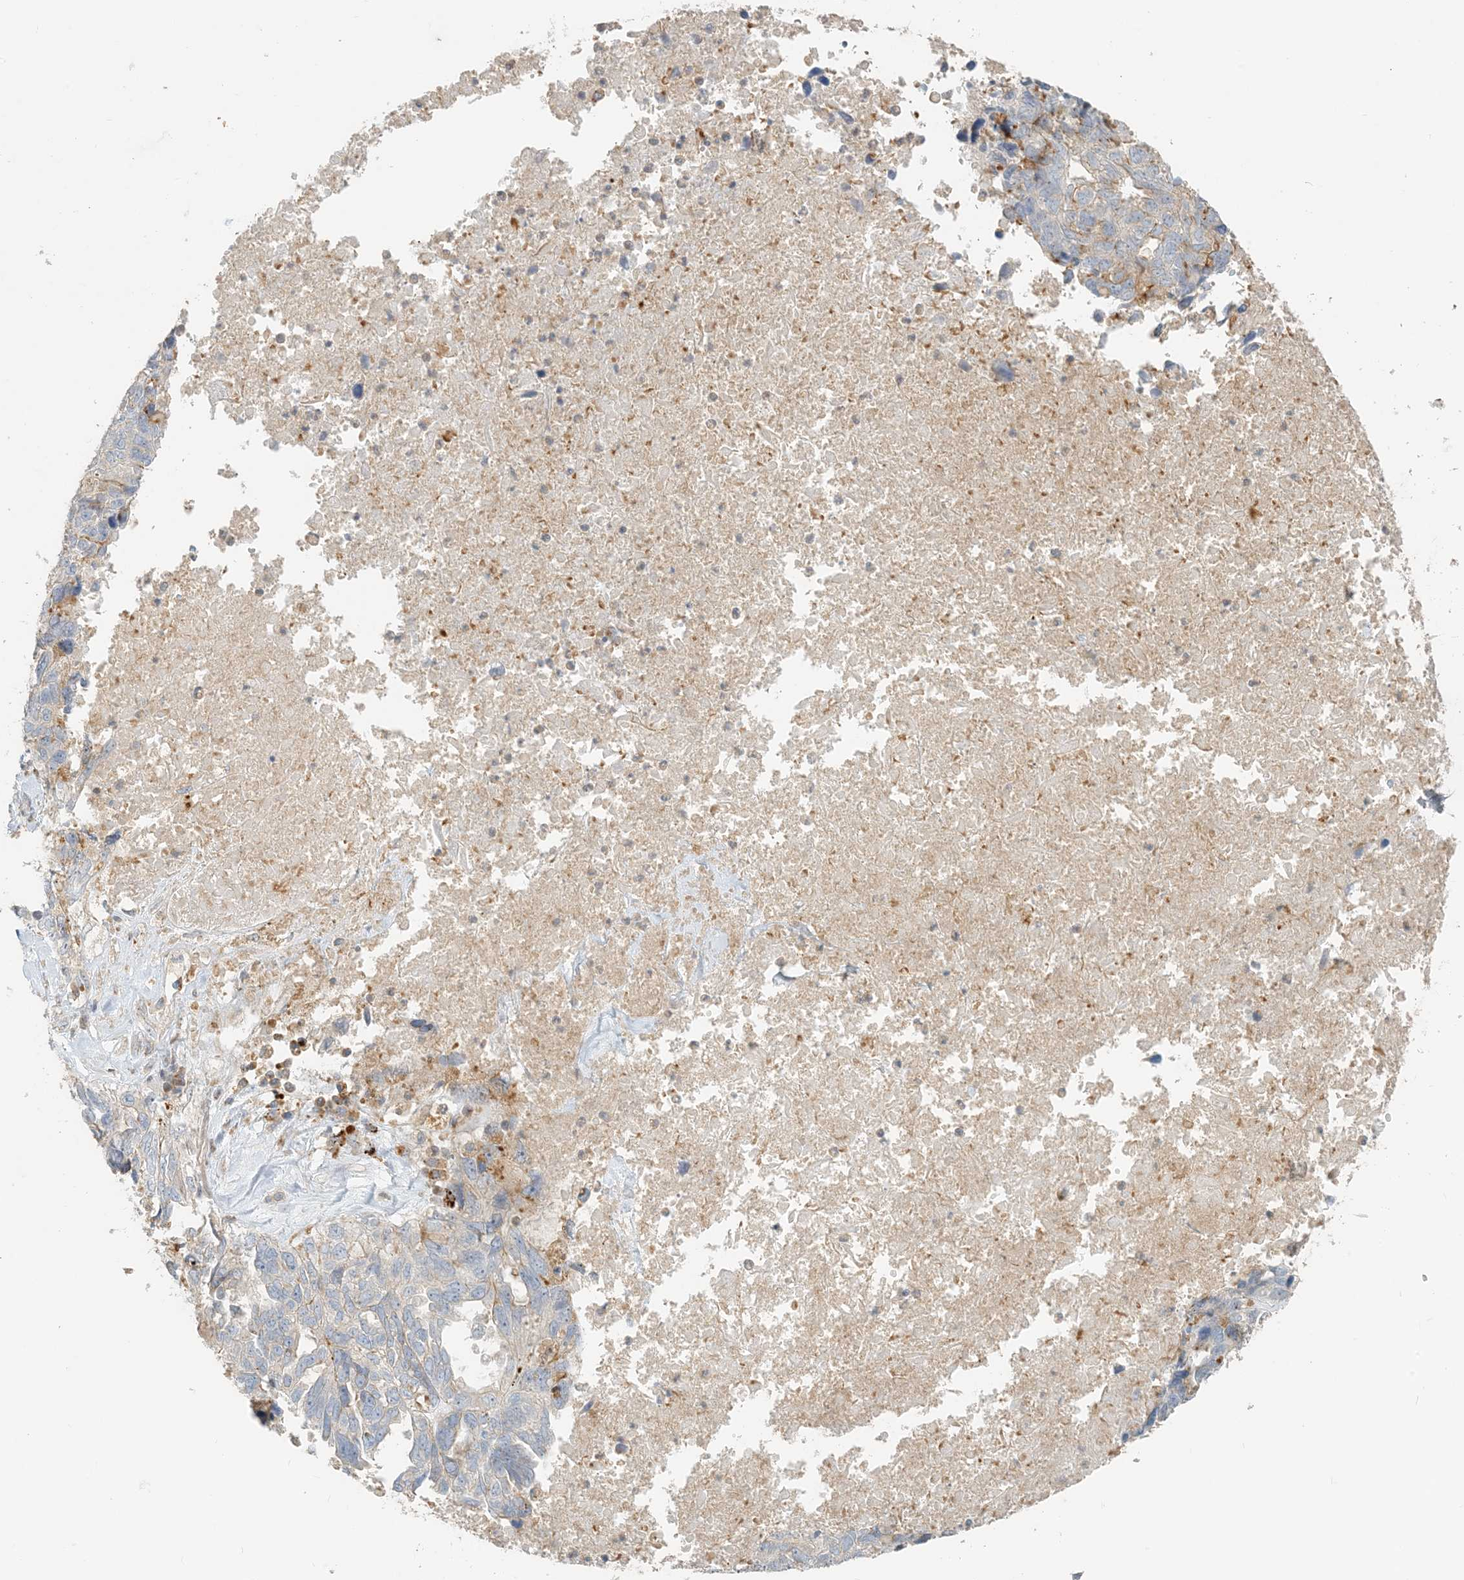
{"staining": {"intensity": "moderate", "quantity": "<25%", "location": "cytoplasmic/membranous"}, "tissue": "ovarian cancer", "cell_type": "Tumor cells", "image_type": "cancer", "snomed": [{"axis": "morphology", "description": "Cystadenocarcinoma, serous, NOS"}, {"axis": "topography", "description": "Ovary"}], "caption": "A low amount of moderate cytoplasmic/membranous staining is seen in approximately <25% of tumor cells in ovarian cancer (serous cystadenocarcinoma) tissue.", "gene": "SPPL2A", "patient": {"sex": "female", "age": 79}}